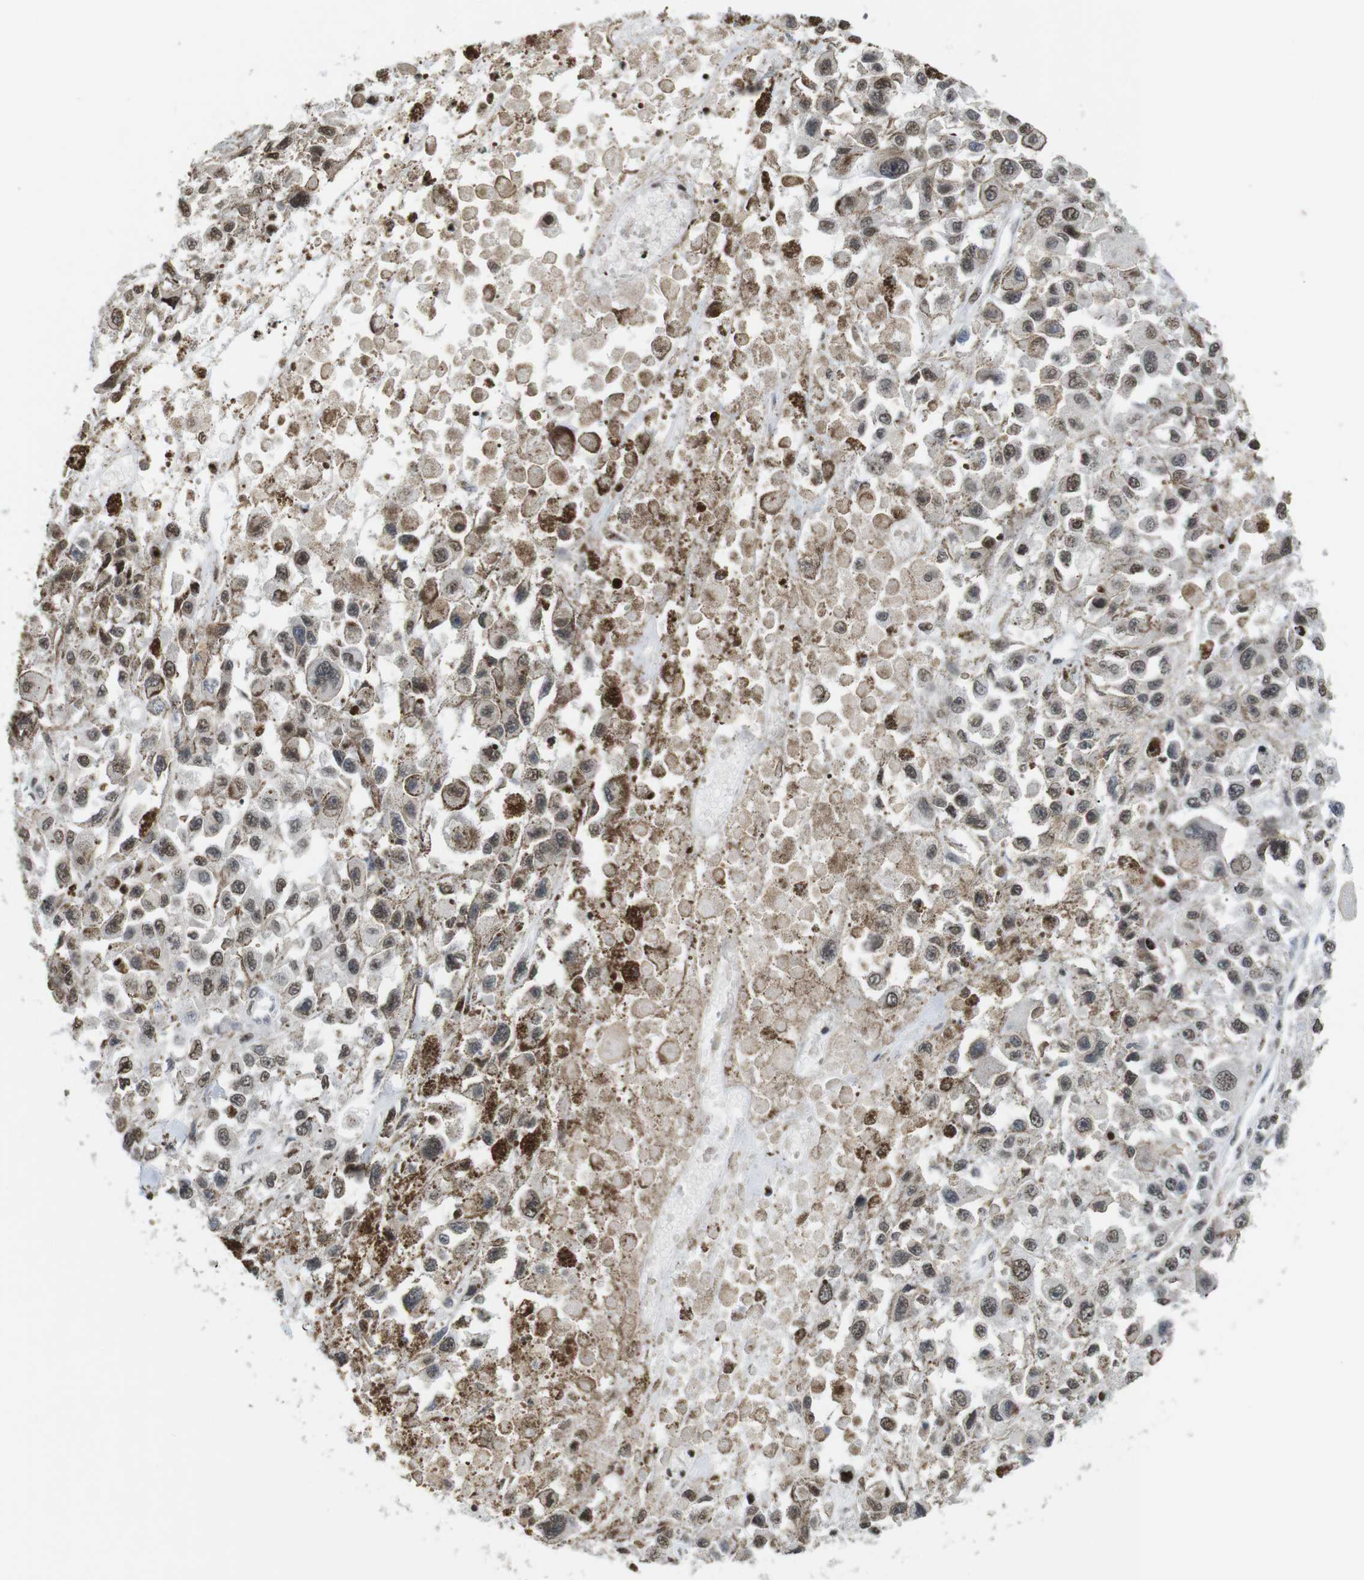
{"staining": {"intensity": "weak", "quantity": ">75%", "location": "nuclear"}, "tissue": "melanoma", "cell_type": "Tumor cells", "image_type": "cancer", "snomed": [{"axis": "morphology", "description": "Malignant melanoma, Metastatic site"}, {"axis": "topography", "description": "Lymph node"}], "caption": "Immunohistochemistry (DAB) staining of malignant melanoma (metastatic site) demonstrates weak nuclear protein positivity in about >75% of tumor cells.", "gene": "MBD1", "patient": {"sex": "male", "age": 59}}